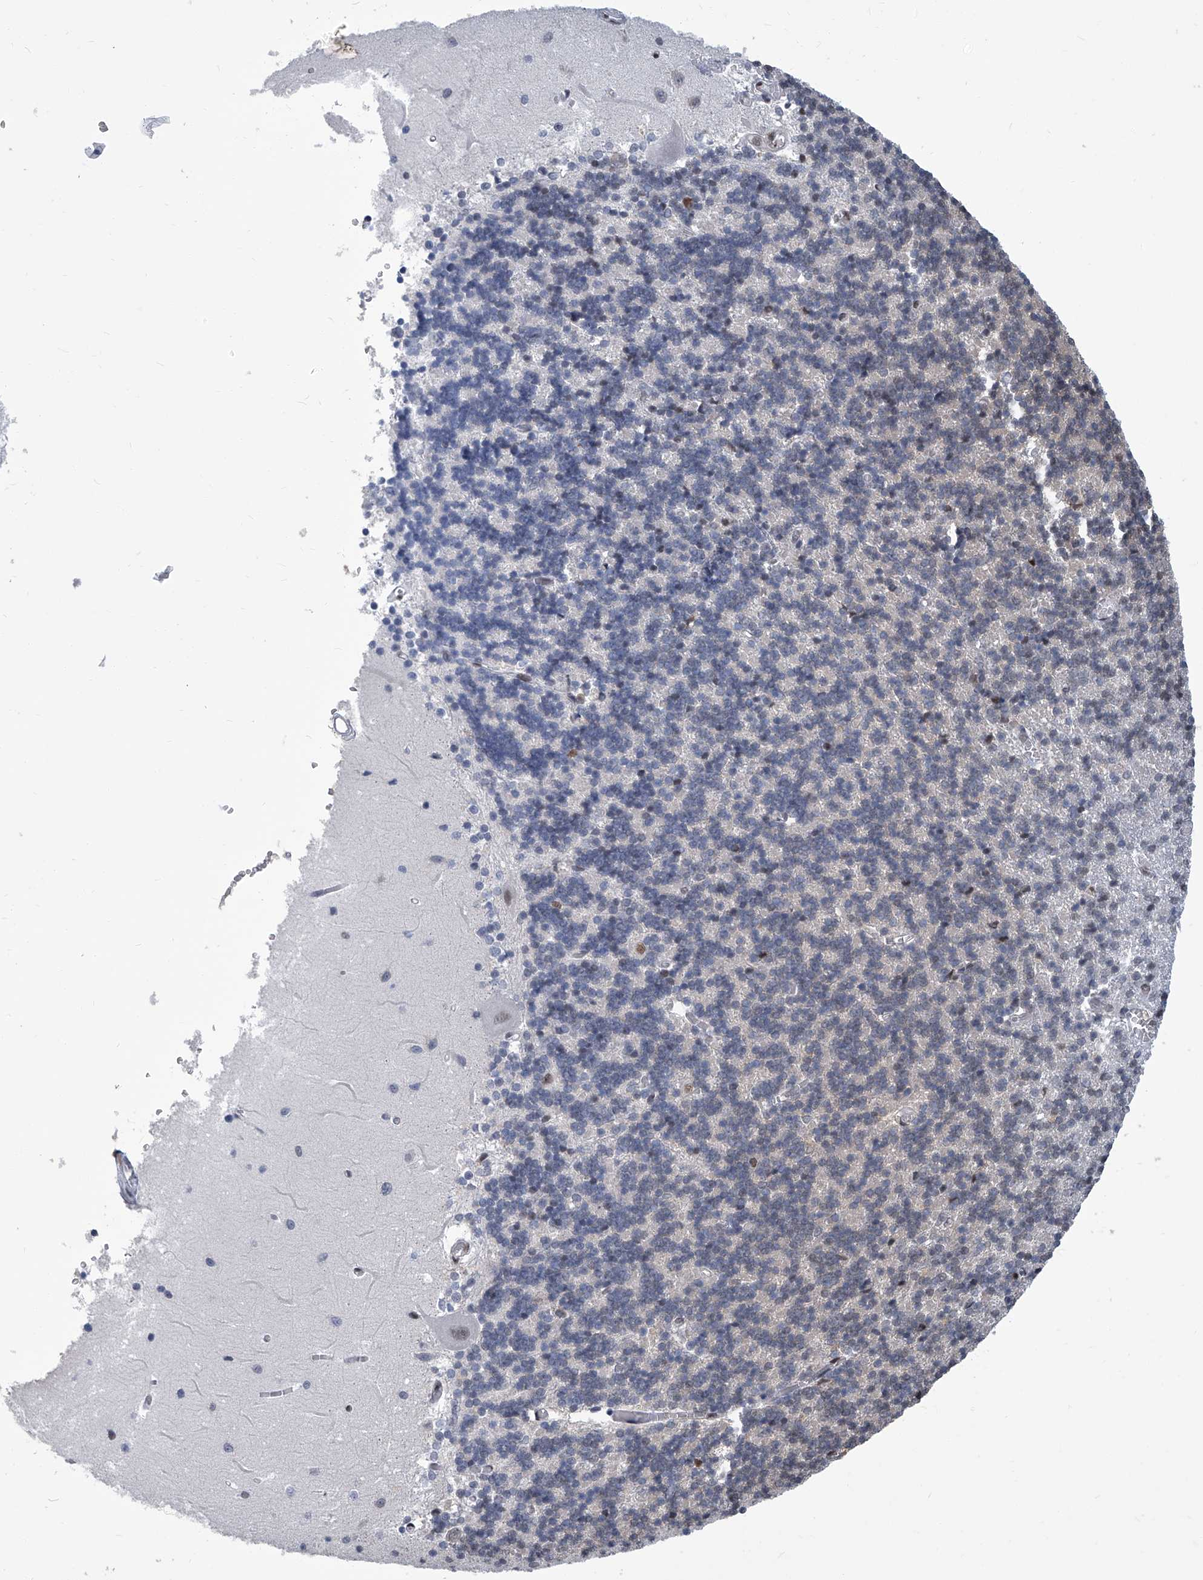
{"staining": {"intensity": "negative", "quantity": "none", "location": "none"}, "tissue": "cerebellum", "cell_type": "Cells in granular layer", "image_type": "normal", "snomed": [{"axis": "morphology", "description": "Normal tissue, NOS"}, {"axis": "topography", "description": "Cerebellum"}], "caption": "High power microscopy micrograph of an immunohistochemistry (IHC) histopathology image of unremarkable cerebellum, revealing no significant staining in cells in granular layer.", "gene": "PCNA", "patient": {"sex": "male", "age": 37}}